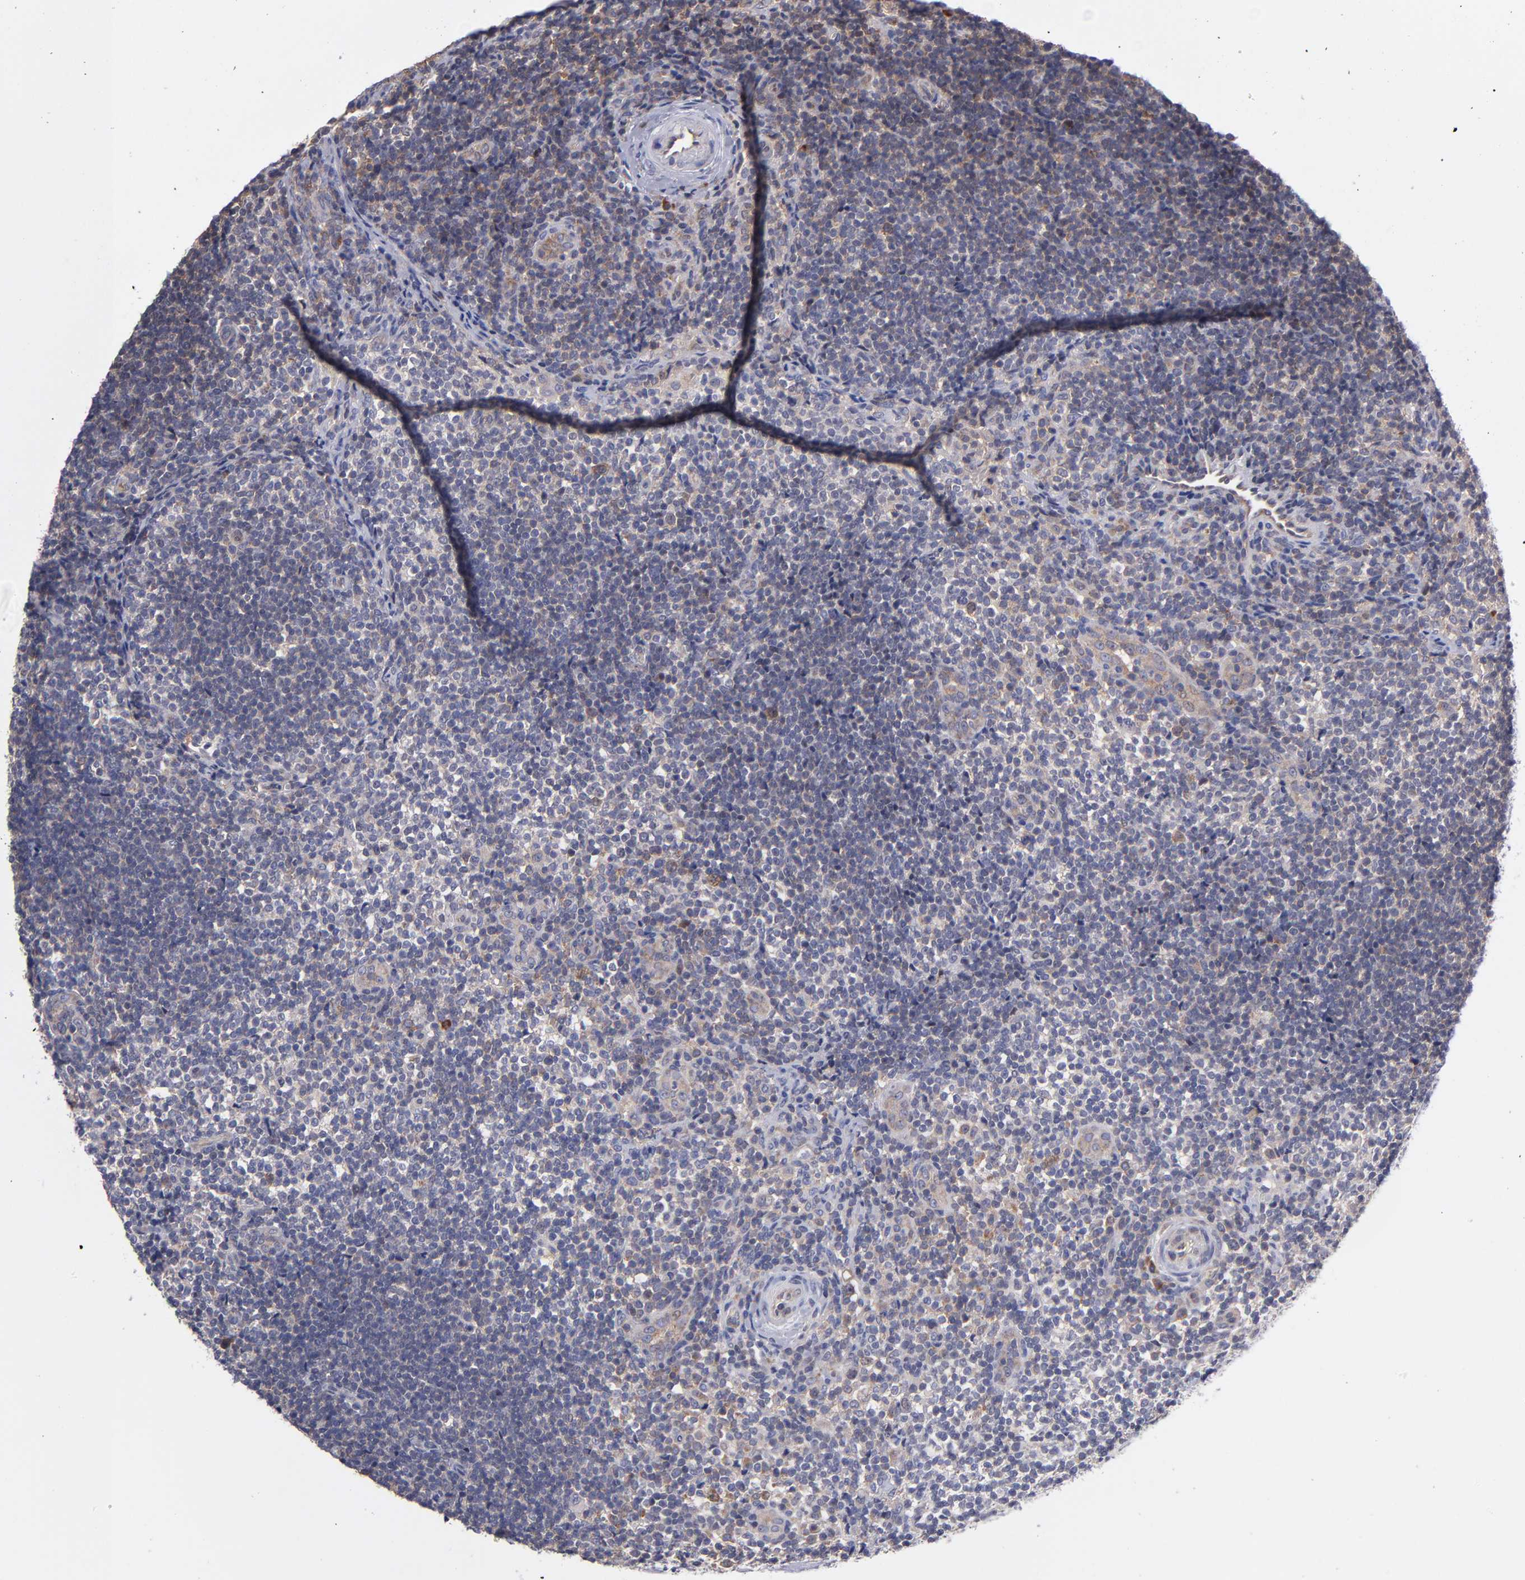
{"staining": {"intensity": "weak", "quantity": "25%-75%", "location": "cytoplasmic/membranous"}, "tissue": "lymphoma", "cell_type": "Tumor cells", "image_type": "cancer", "snomed": [{"axis": "morphology", "description": "Malignant lymphoma, non-Hodgkin's type, Low grade"}, {"axis": "topography", "description": "Lymph node"}], "caption": "Malignant lymphoma, non-Hodgkin's type (low-grade) tissue demonstrates weak cytoplasmic/membranous staining in about 25%-75% of tumor cells, visualized by immunohistochemistry.", "gene": "EIF3L", "patient": {"sex": "female", "age": 76}}